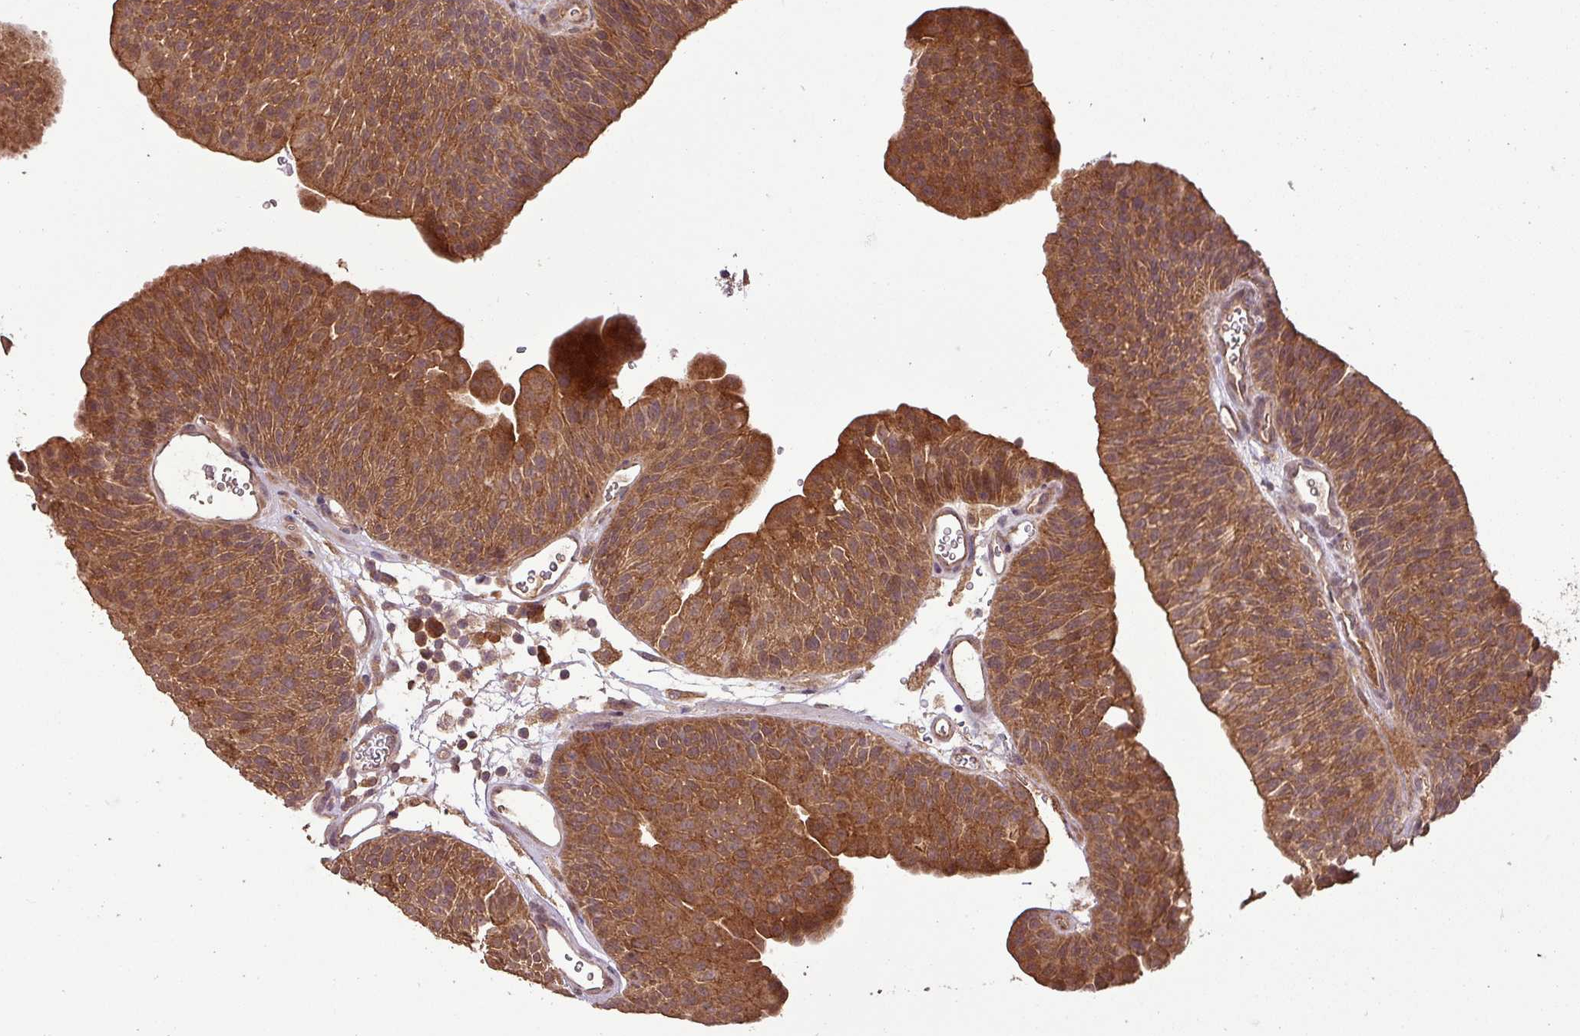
{"staining": {"intensity": "moderate", "quantity": ">75%", "location": "cytoplasmic/membranous"}, "tissue": "urothelial cancer", "cell_type": "Tumor cells", "image_type": "cancer", "snomed": [{"axis": "morphology", "description": "Urothelial carcinoma, NOS"}, {"axis": "topography", "description": "Urinary bladder"}], "caption": "This is an image of immunohistochemistry staining of transitional cell carcinoma, which shows moderate expression in the cytoplasmic/membranous of tumor cells.", "gene": "NT5C3A", "patient": {"sex": "male", "age": 67}}